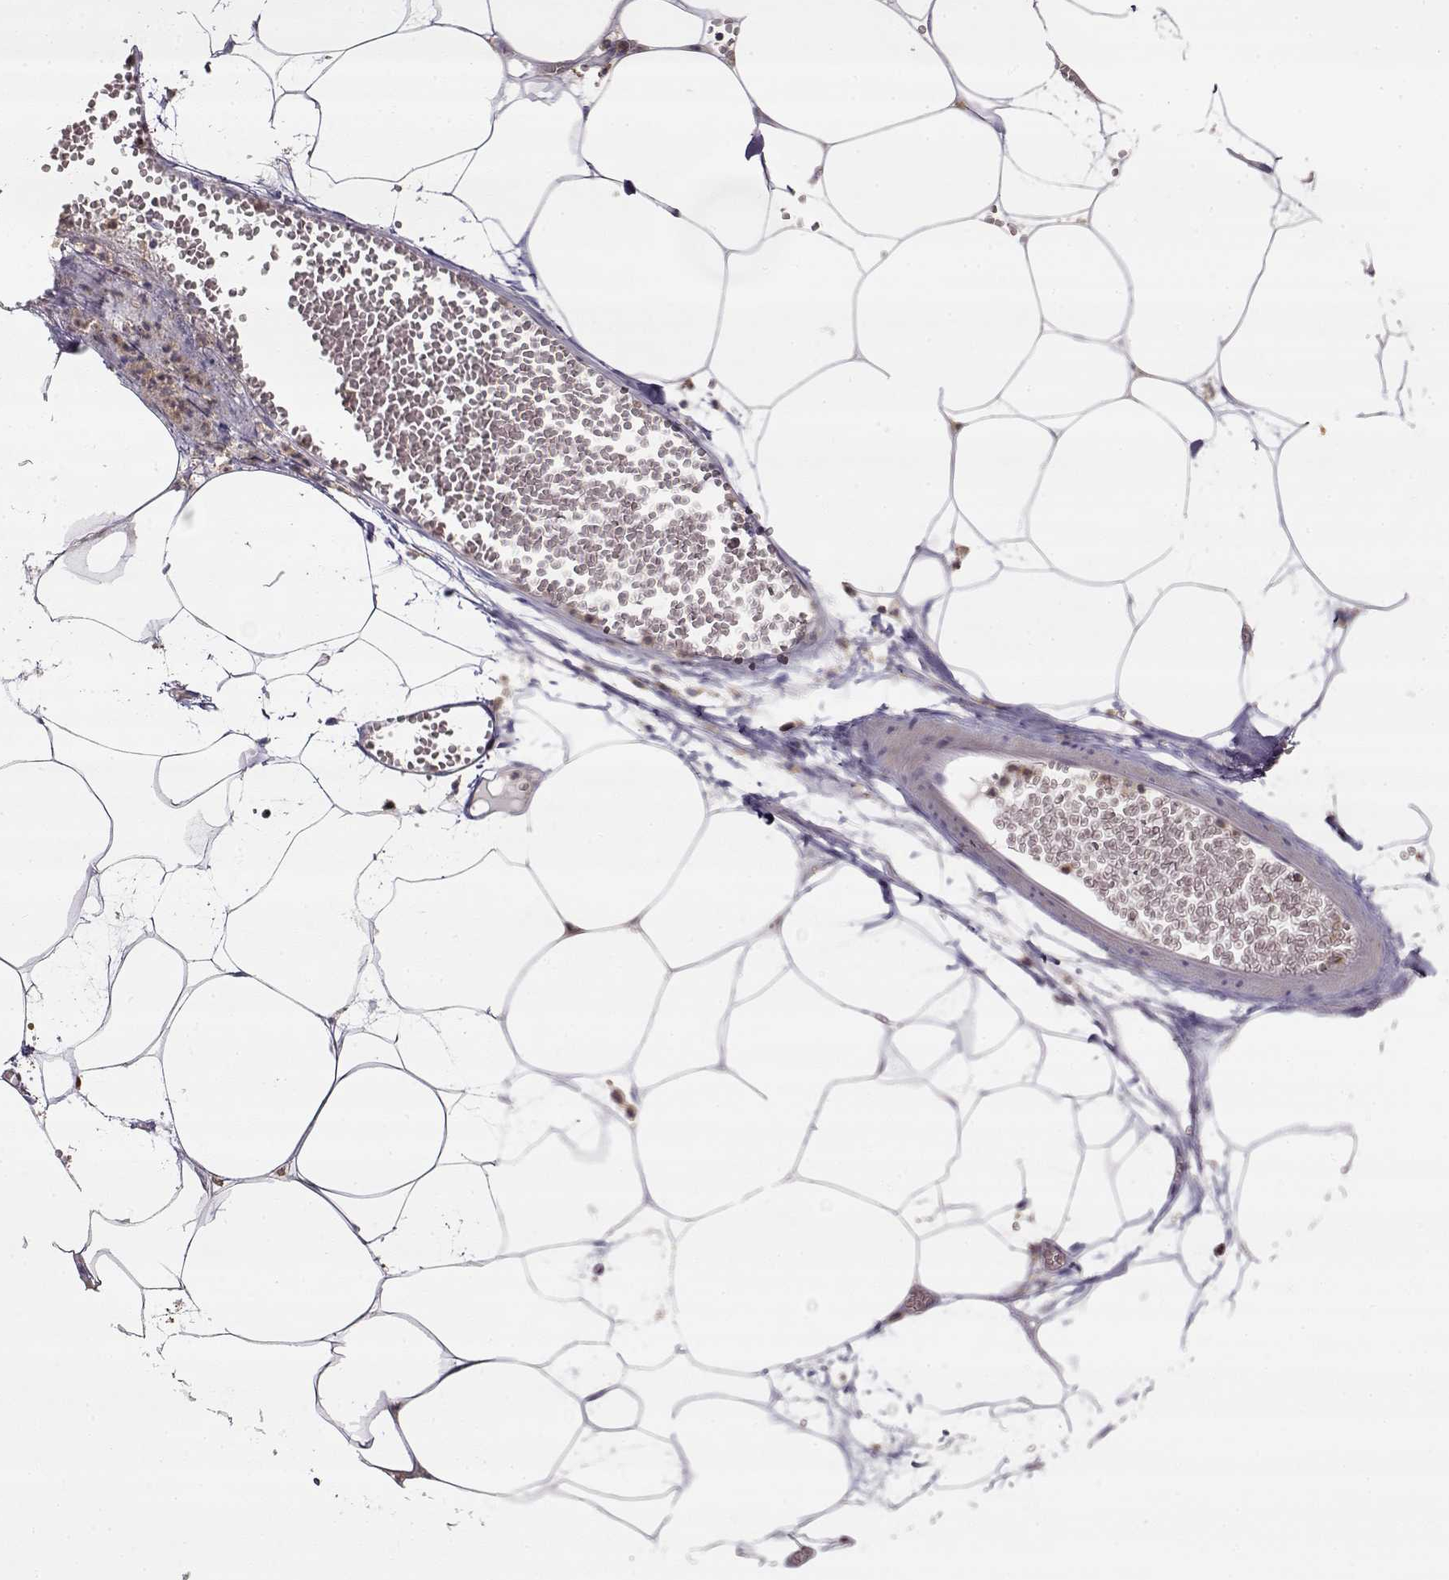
{"staining": {"intensity": "negative", "quantity": "none", "location": "none"}, "tissue": "adipose tissue", "cell_type": "Adipocytes", "image_type": "normal", "snomed": [{"axis": "morphology", "description": "Normal tissue, NOS"}, {"axis": "topography", "description": "Adipose tissue"}, {"axis": "topography", "description": "Pancreas"}, {"axis": "topography", "description": "Peripheral nerve tissue"}], "caption": "High magnification brightfield microscopy of benign adipose tissue stained with DAB (brown) and counterstained with hematoxylin (blue): adipocytes show no significant positivity.", "gene": "VAV1", "patient": {"sex": "female", "age": 58}}